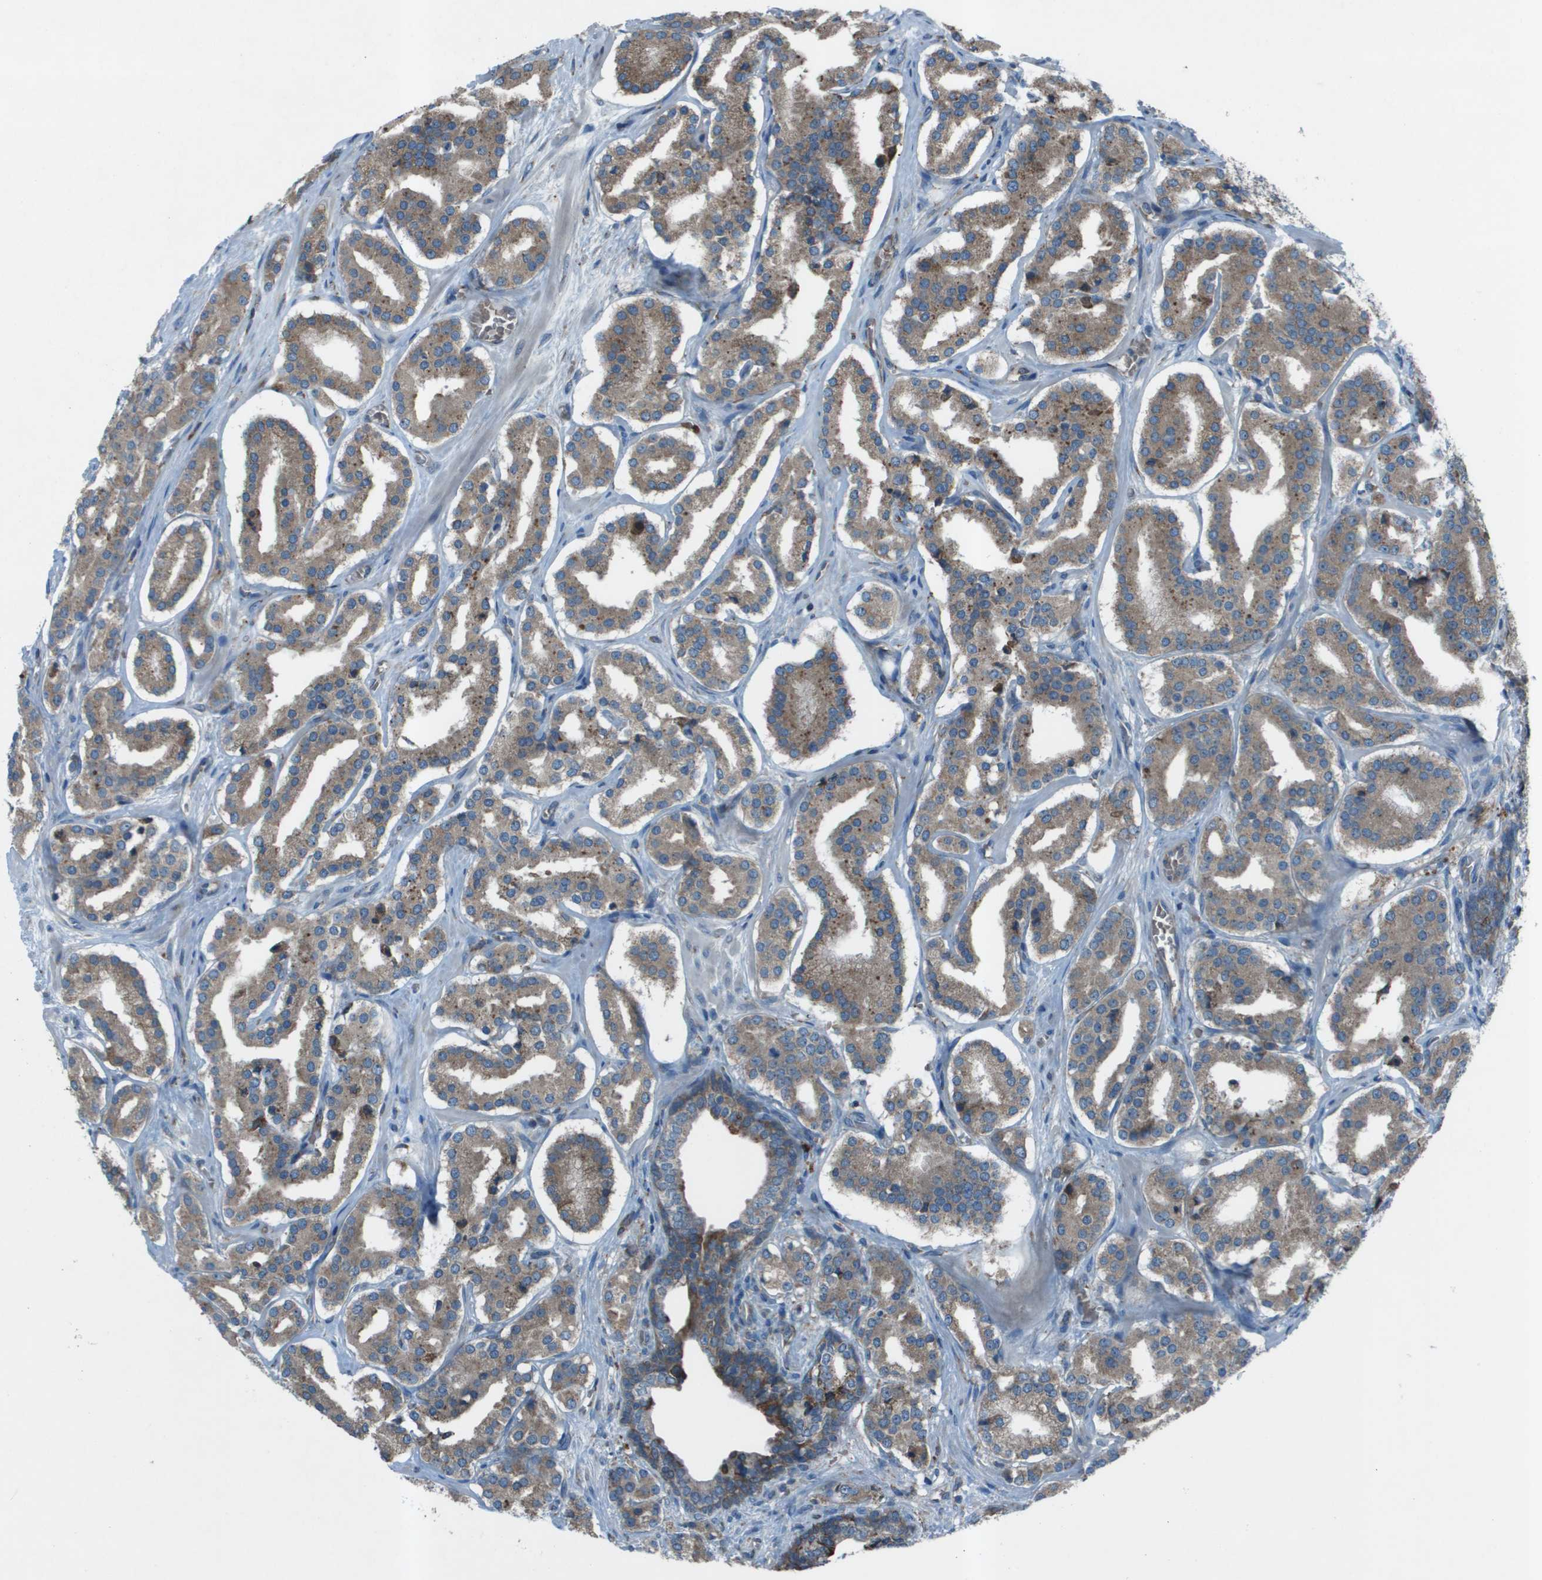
{"staining": {"intensity": "moderate", "quantity": ">75%", "location": "cytoplasmic/membranous"}, "tissue": "prostate cancer", "cell_type": "Tumor cells", "image_type": "cancer", "snomed": [{"axis": "morphology", "description": "Adenocarcinoma, High grade"}, {"axis": "topography", "description": "Prostate"}], "caption": "Brown immunohistochemical staining in high-grade adenocarcinoma (prostate) exhibits moderate cytoplasmic/membranous positivity in about >75% of tumor cells.", "gene": "UTS2", "patient": {"sex": "male", "age": 60}}